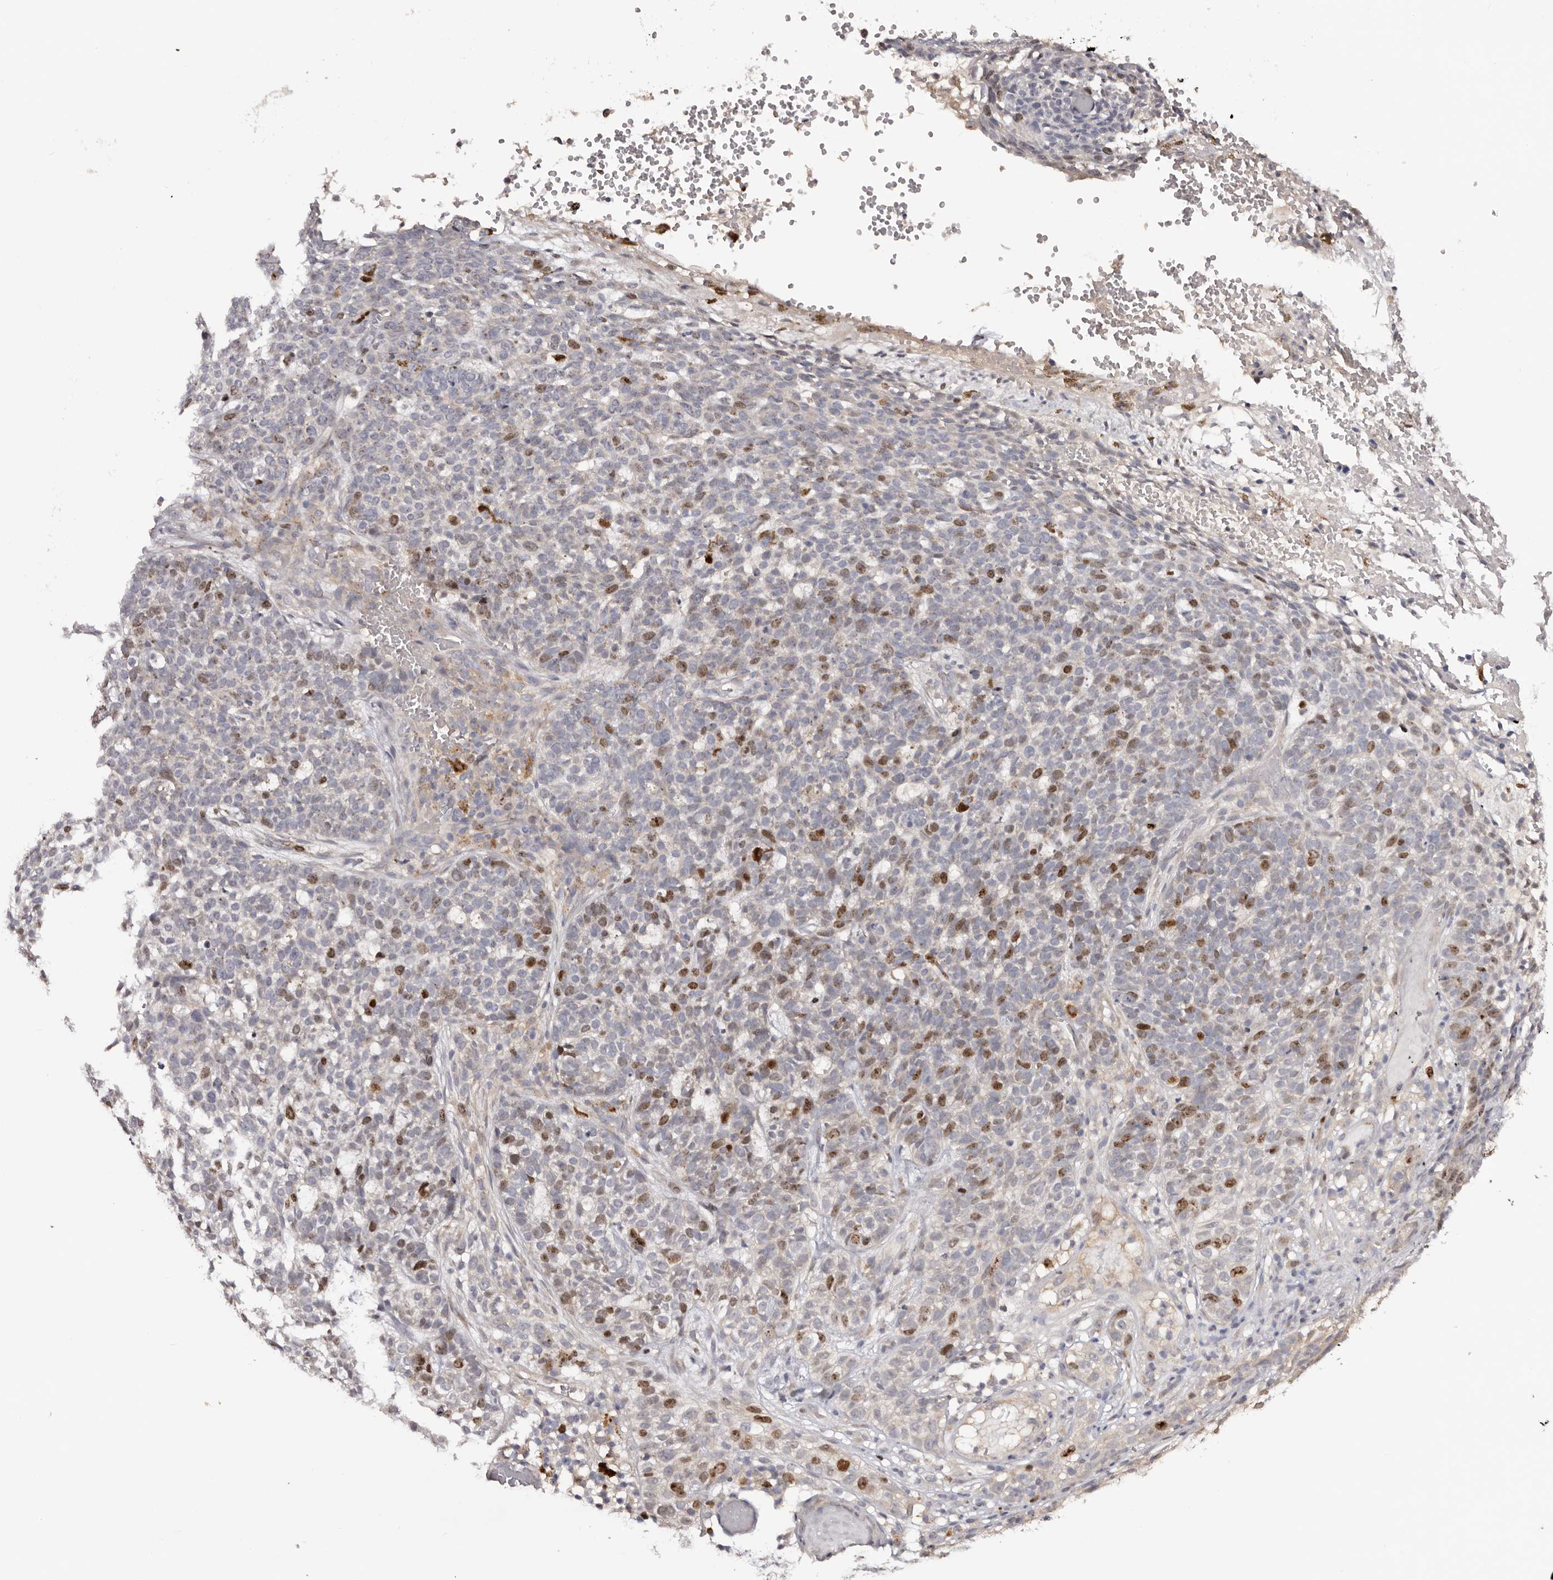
{"staining": {"intensity": "moderate", "quantity": "25%-75%", "location": "nuclear"}, "tissue": "skin cancer", "cell_type": "Tumor cells", "image_type": "cancer", "snomed": [{"axis": "morphology", "description": "Basal cell carcinoma"}, {"axis": "topography", "description": "Skin"}], "caption": "Tumor cells exhibit moderate nuclear positivity in about 25%-75% of cells in basal cell carcinoma (skin).", "gene": "CCDC190", "patient": {"sex": "male", "age": 85}}